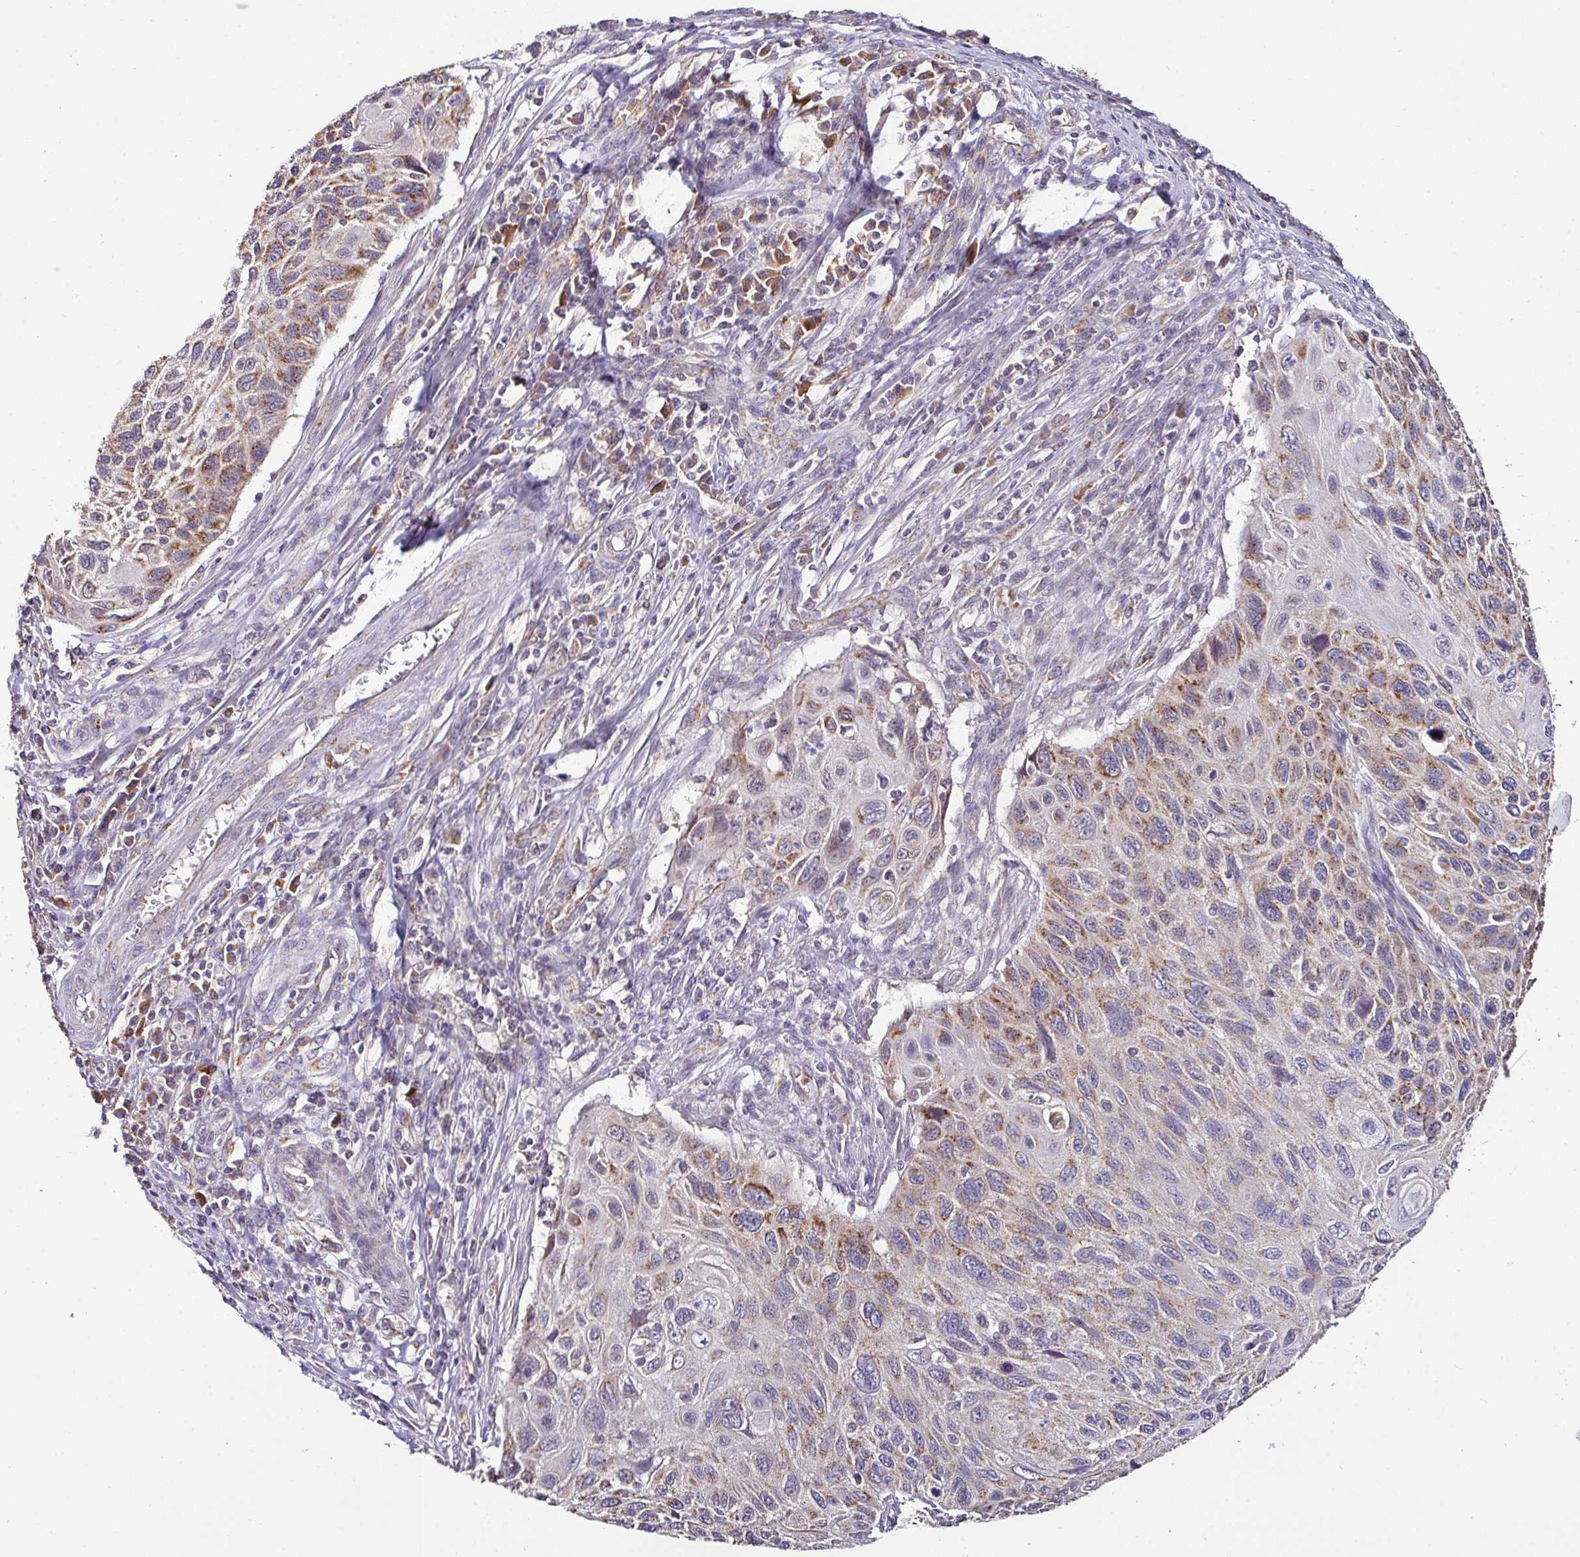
{"staining": {"intensity": "moderate", "quantity": "25%-75%", "location": "cytoplasmic/membranous"}, "tissue": "cervical cancer", "cell_type": "Tumor cells", "image_type": "cancer", "snomed": [{"axis": "morphology", "description": "Squamous cell carcinoma, NOS"}, {"axis": "topography", "description": "Cervix"}], "caption": "Protein staining displays moderate cytoplasmic/membranous expression in about 25%-75% of tumor cells in cervical cancer (squamous cell carcinoma).", "gene": "CPD", "patient": {"sex": "female", "age": 70}}